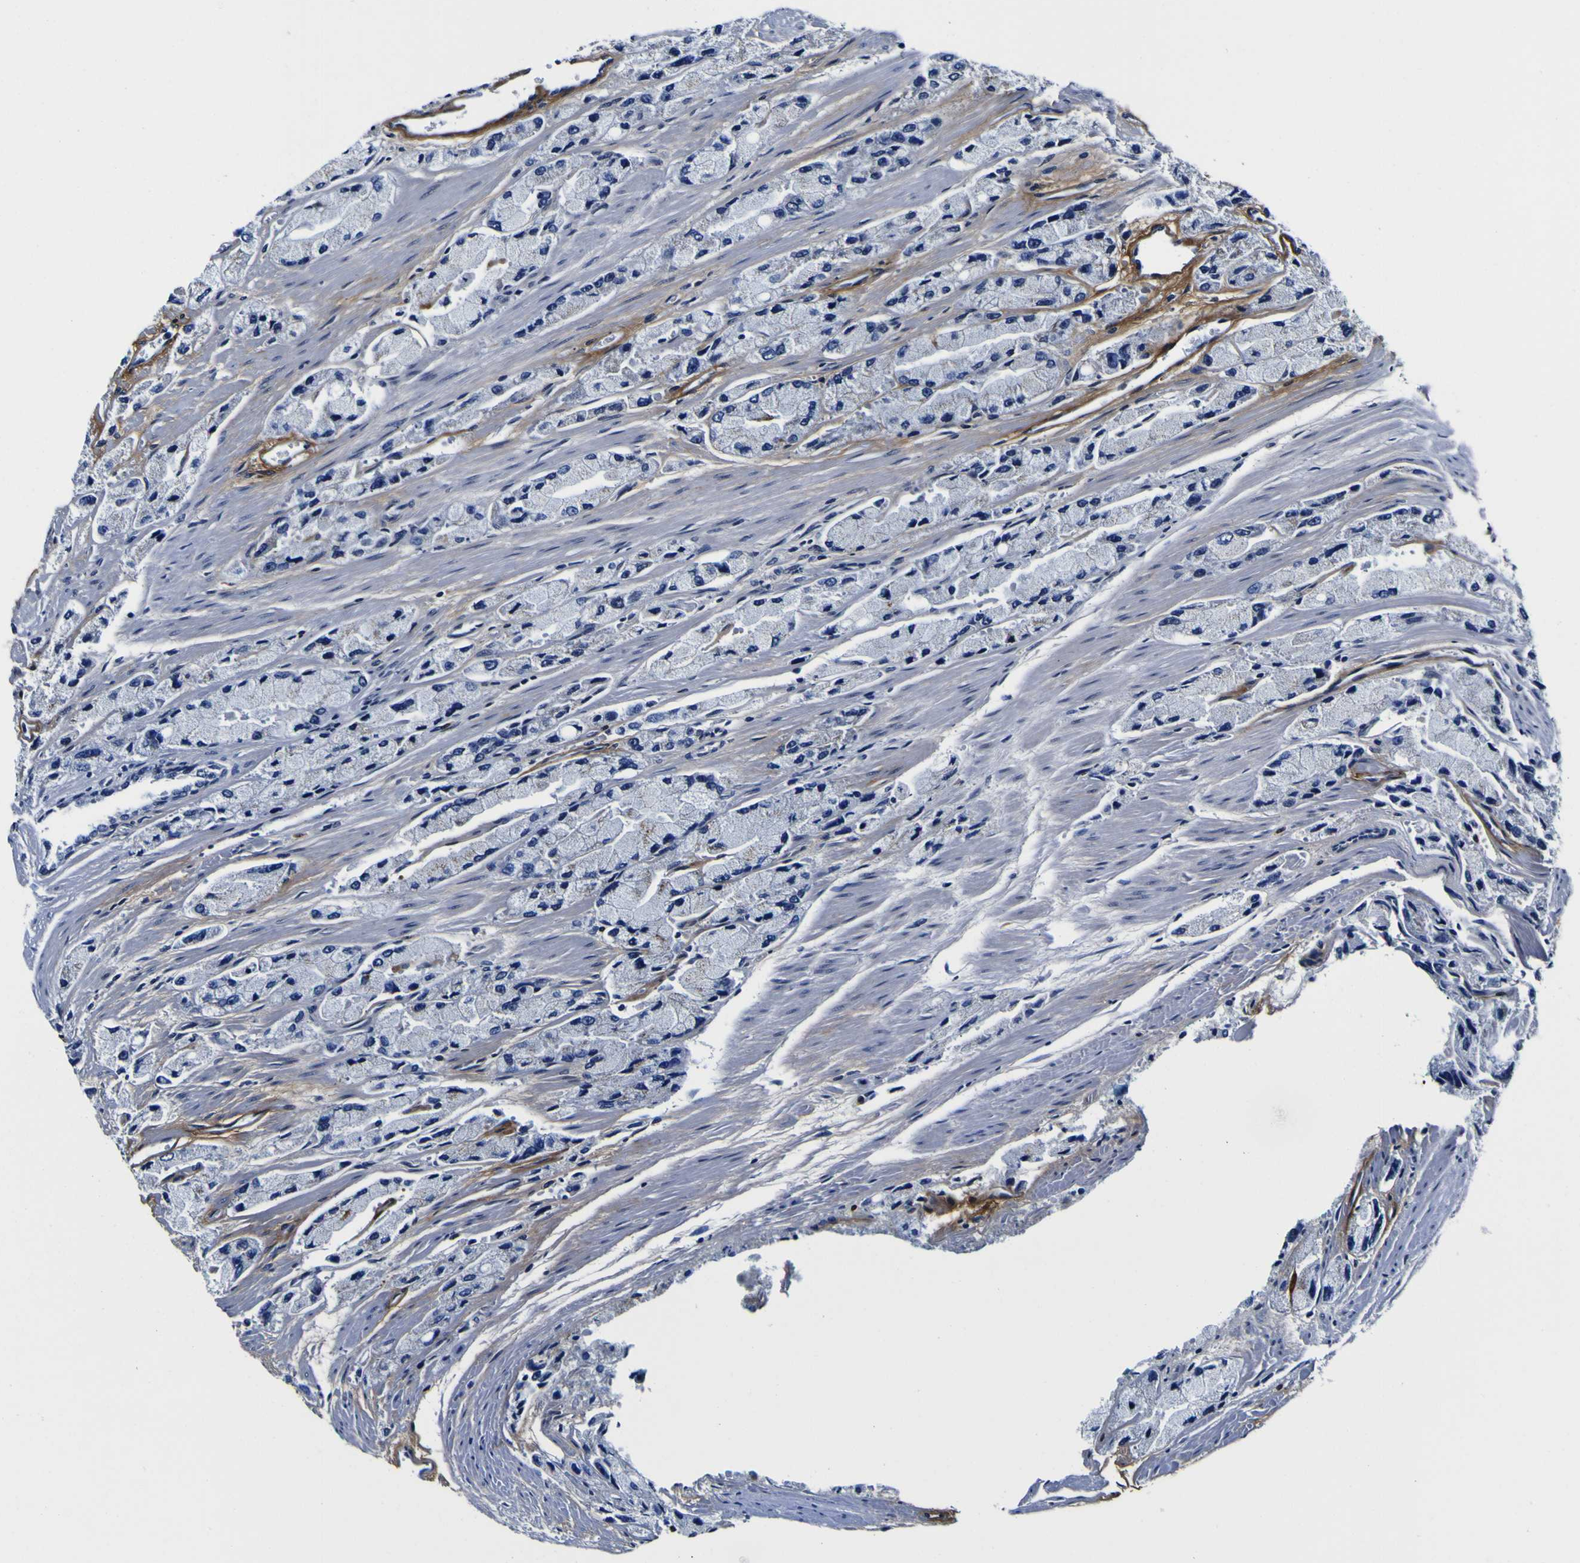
{"staining": {"intensity": "negative", "quantity": "none", "location": "none"}, "tissue": "prostate cancer", "cell_type": "Tumor cells", "image_type": "cancer", "snomed": [{"axis": "morphology", "description": "Adenocarcinoma, High grade"}, {"axis": "topography", "description": "Prostate"}], "caption": "The micrograph demonstrates no staining of tumor cells in high-grade adenocarcinoma (prostate).", "gene": "POSTN", "patient": {"sex": "male", "age": 58}}